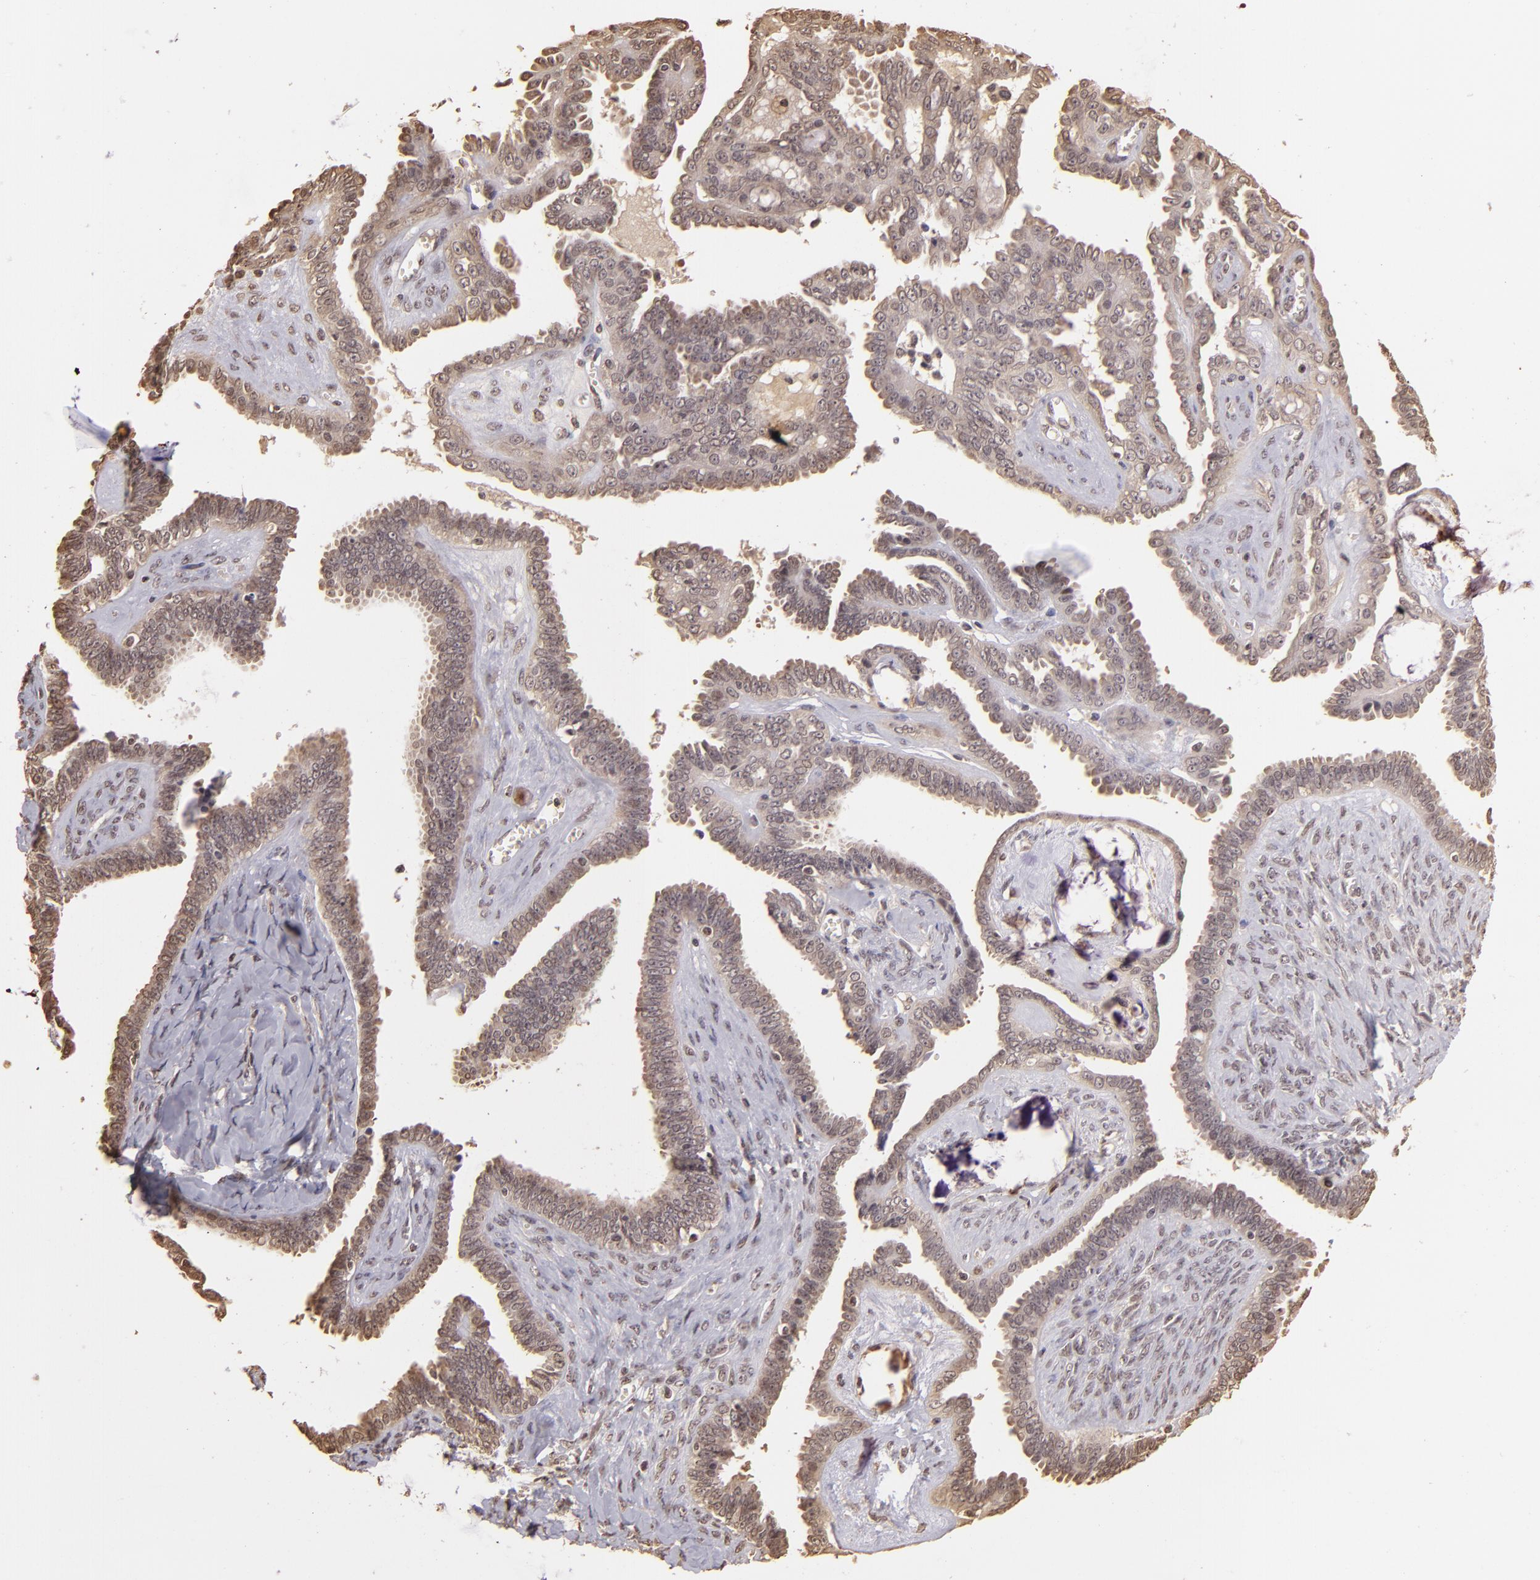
{"staining": {"intensity": "weak", "quantity": ">75%", "location": "cytoplasmic/membranous"}, "tissue": "ovarian cancer", "cell_type": "Tumor cells", "image_type": "cancer", "snomed": [{"axis": "morphology", "description": "Cystadenocarcinoma, serous, NOS"}, {"axis": "topography", "description": "Ovary"}], "caption": "Brown immunohistochemical staining in human ovarian serous cystadenocarcinoma reveals weak cytoplasmic/membranous positivity in about >75% of tumor cells.", "gene": "ARPC2", "patient": {"sex": "female", "age": 71}}